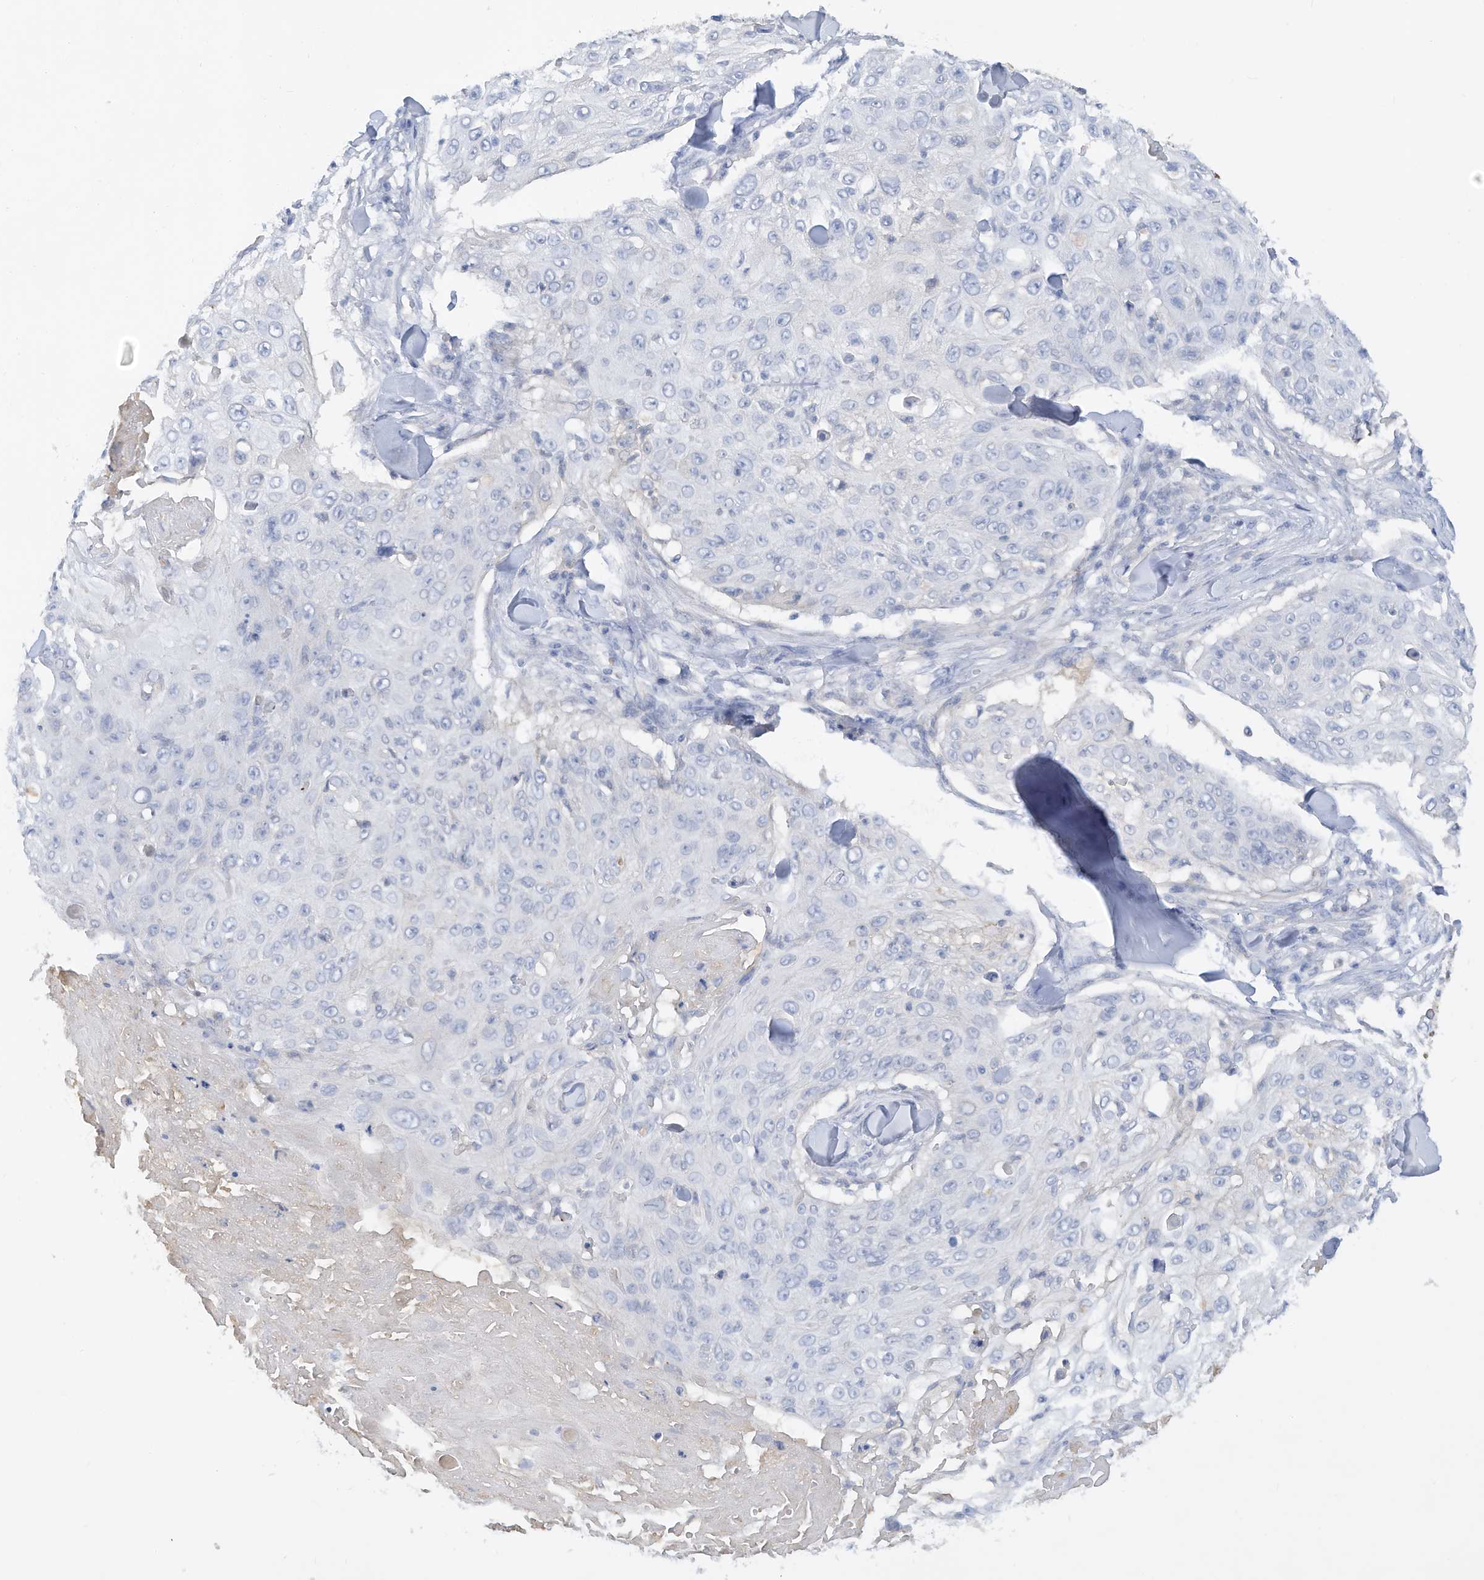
{"staining": {"intensity": "negative", "quantity": "none", "location": "none"}, "tissue": "skin cancer", "cell_type": "Tumor cells", "image_type": "cancer", "snomed": [{"axis": "morphology", "description": "Squamous cell carcinoma, NOS"}, {"axis": "topography", "description": "Skin"}], "caption": "A photomicrograph of human squamous cell carcinoma (skin) is negative for staining in tumor cells.", "gene": "HAS3", "patient": {"sex": "male", "age": 86}}